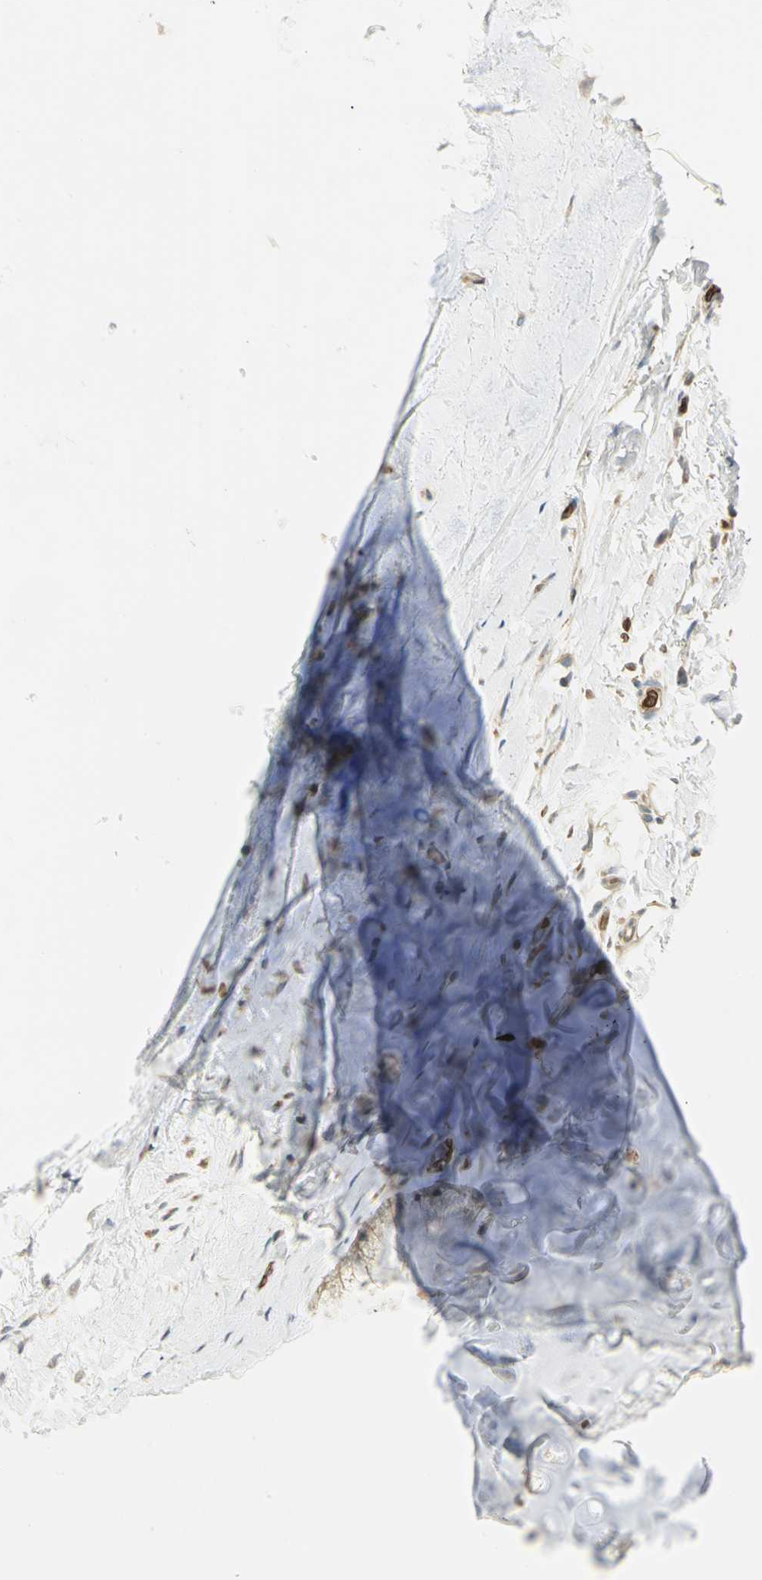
{"staining": {"intensity": "negative", "quantity": "none", "location": "none"}, "tissue": "adipose tissue", "cell_type": "Adipocytes", "image_type": "normal", "snomed": [{"axis": "morphology", "description": "Normal tissue, NOS"}, {"axis": "topography", "description": "Cartilage tissue"}, {"axis": "topography", "description": "Bronchus"}], "caption": "This image is of normal adipose tissue stained with IHC to label a protein in brown with the nuclei are counter-stained blue. There is no expression in adipocytes. Nuclei are stained in blue.", "gene": "ANK1", "patient": {"sex": "female", "age": 73}}